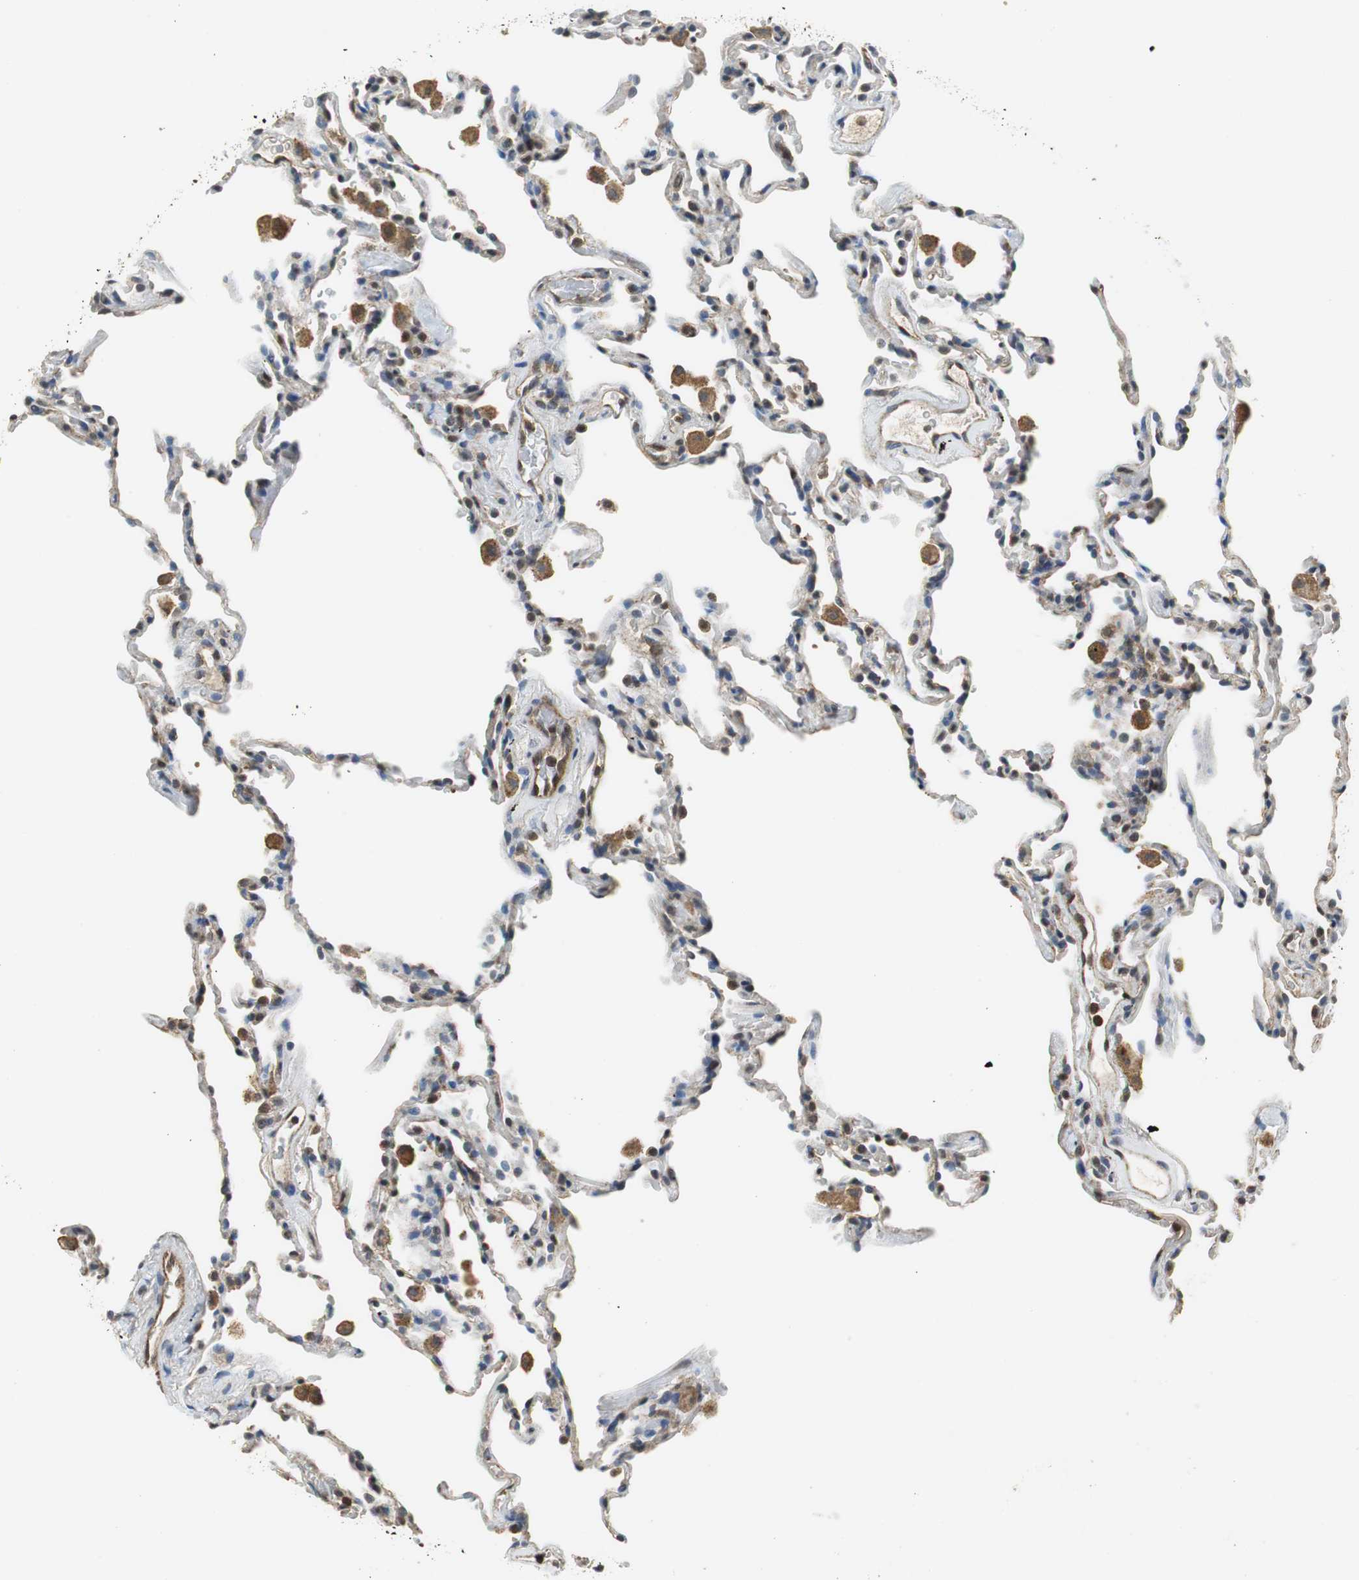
{"staining": {"intensity": "weak", "quantity": "25%-75%", "location": "cytoplasmic/membranous"}, "tissue": "lung", "cell_type": "Alveolar cells", "image_type": "normal", "snomed": [{"axis": "morphology", "description": "Normal tissue, NOS"}, {"axis": "morphology", "description": "Soft tissue tumor metastatic"}, {"axis": "topography", "description": "Lung"}], "caption": "Immunohistochemistry photomicrograph of unremarkable lung: lung stained using immunohistochemistry (IHC) reveals low levels of weak protein expression localized specifically in the cytoplasmic/membranous of alveolar cells, appearing as a cytoplasmic/membranous brown color.", "gene": "GSDMD", "patient": {"sex": "male", "age": 59}}